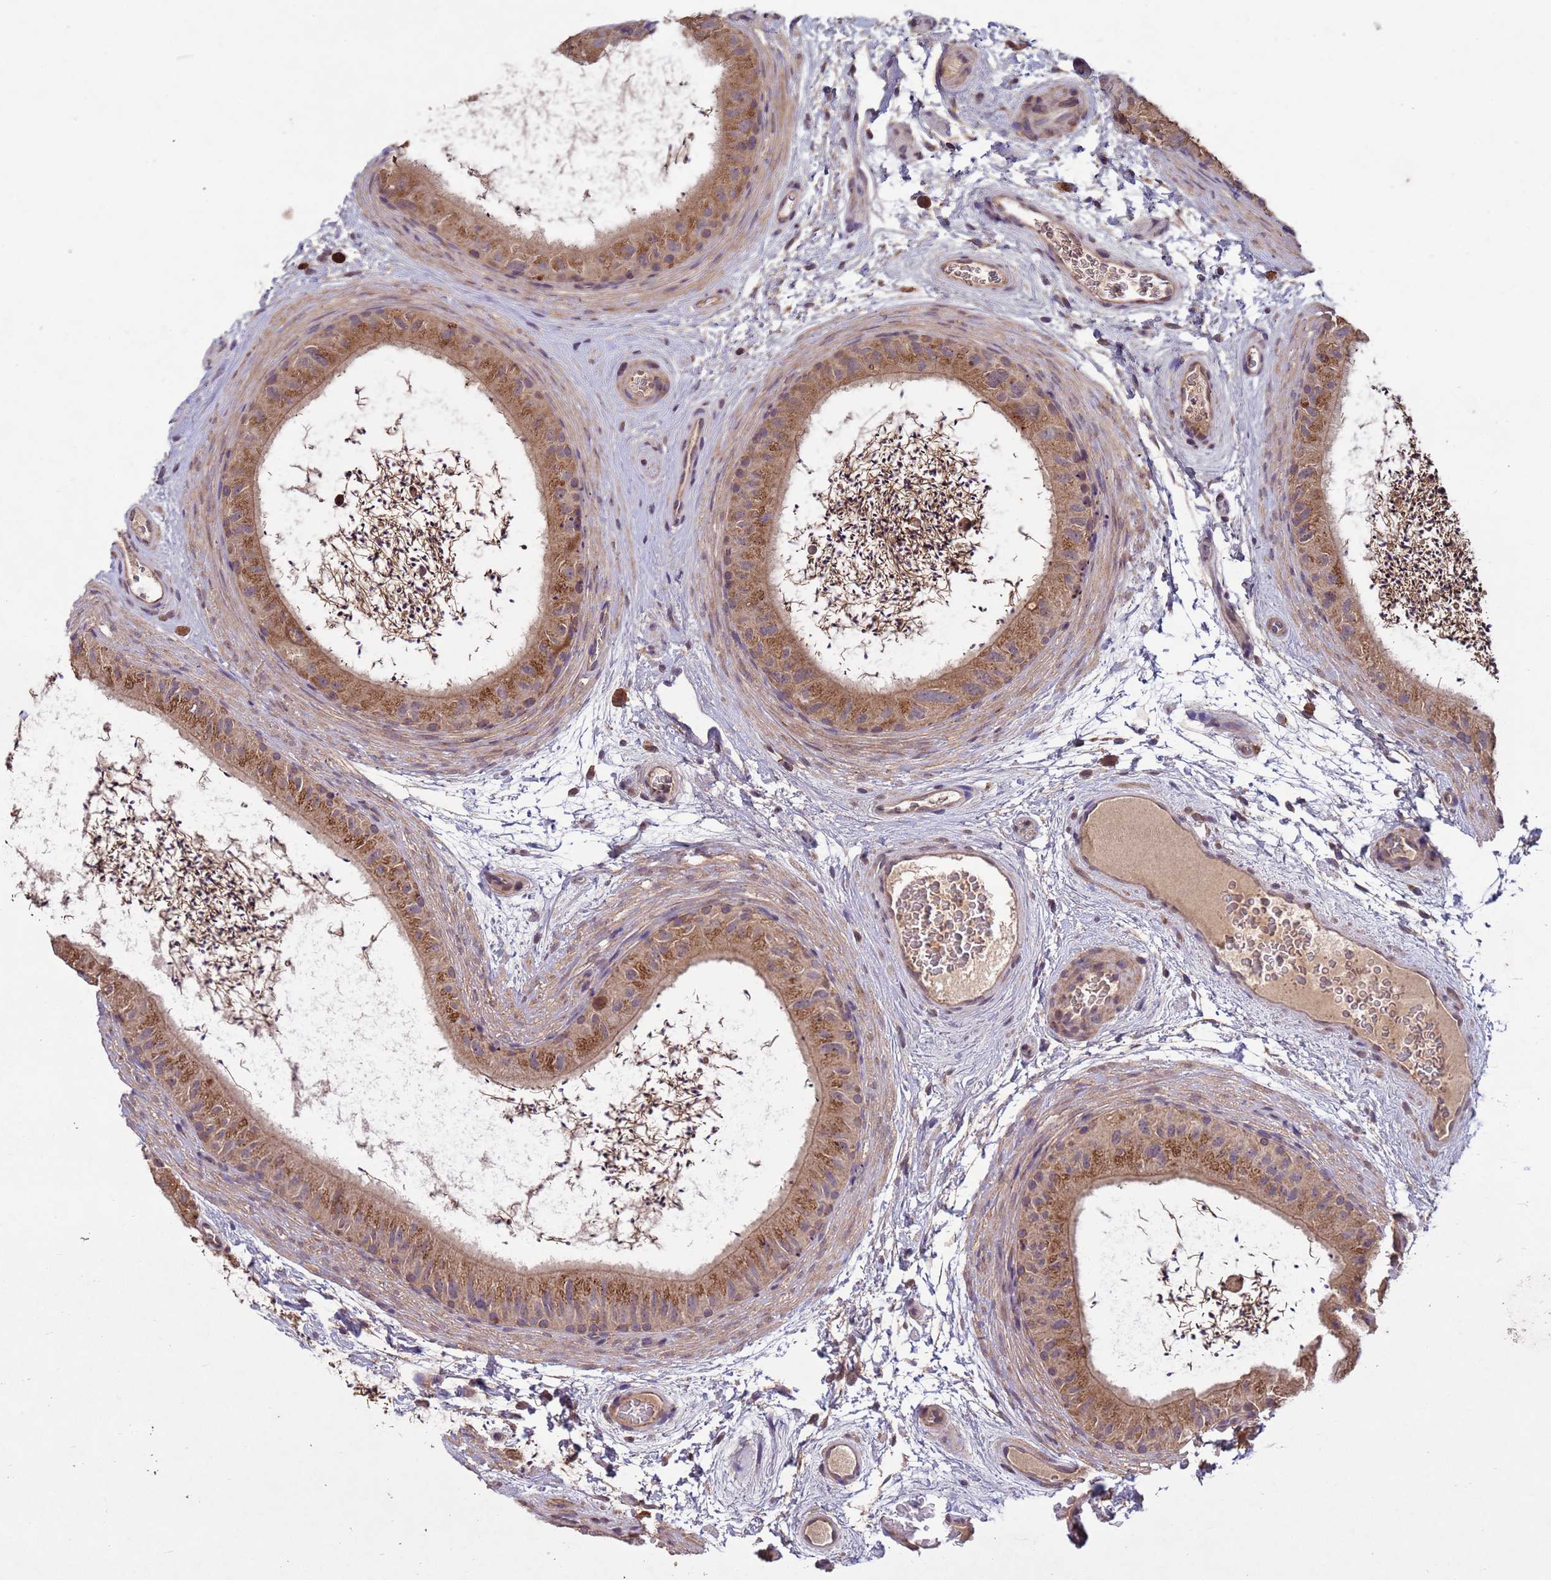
{"staining": {"intensity": "moderate", "quantity": ">75%", "location": "cytoplasmic/membranous"}, "tissue": "epididymis", "cell_type": "Glandular cells", "image_type": "normal", "snomed": [{"axis": "morphology", "description": "Normal tissue, NOS"}, {"axis": "topography", "description": "Epididymis"}], "caption": "This histopathology image reveals immunohistochemistry staining of benign human epididymis, with medium moderate cytoplasmic/membranous positivity in approximately >75% of glandular cells.", "gene": "FASTKD1", "patient": {"sex": "male", "age": 50}}